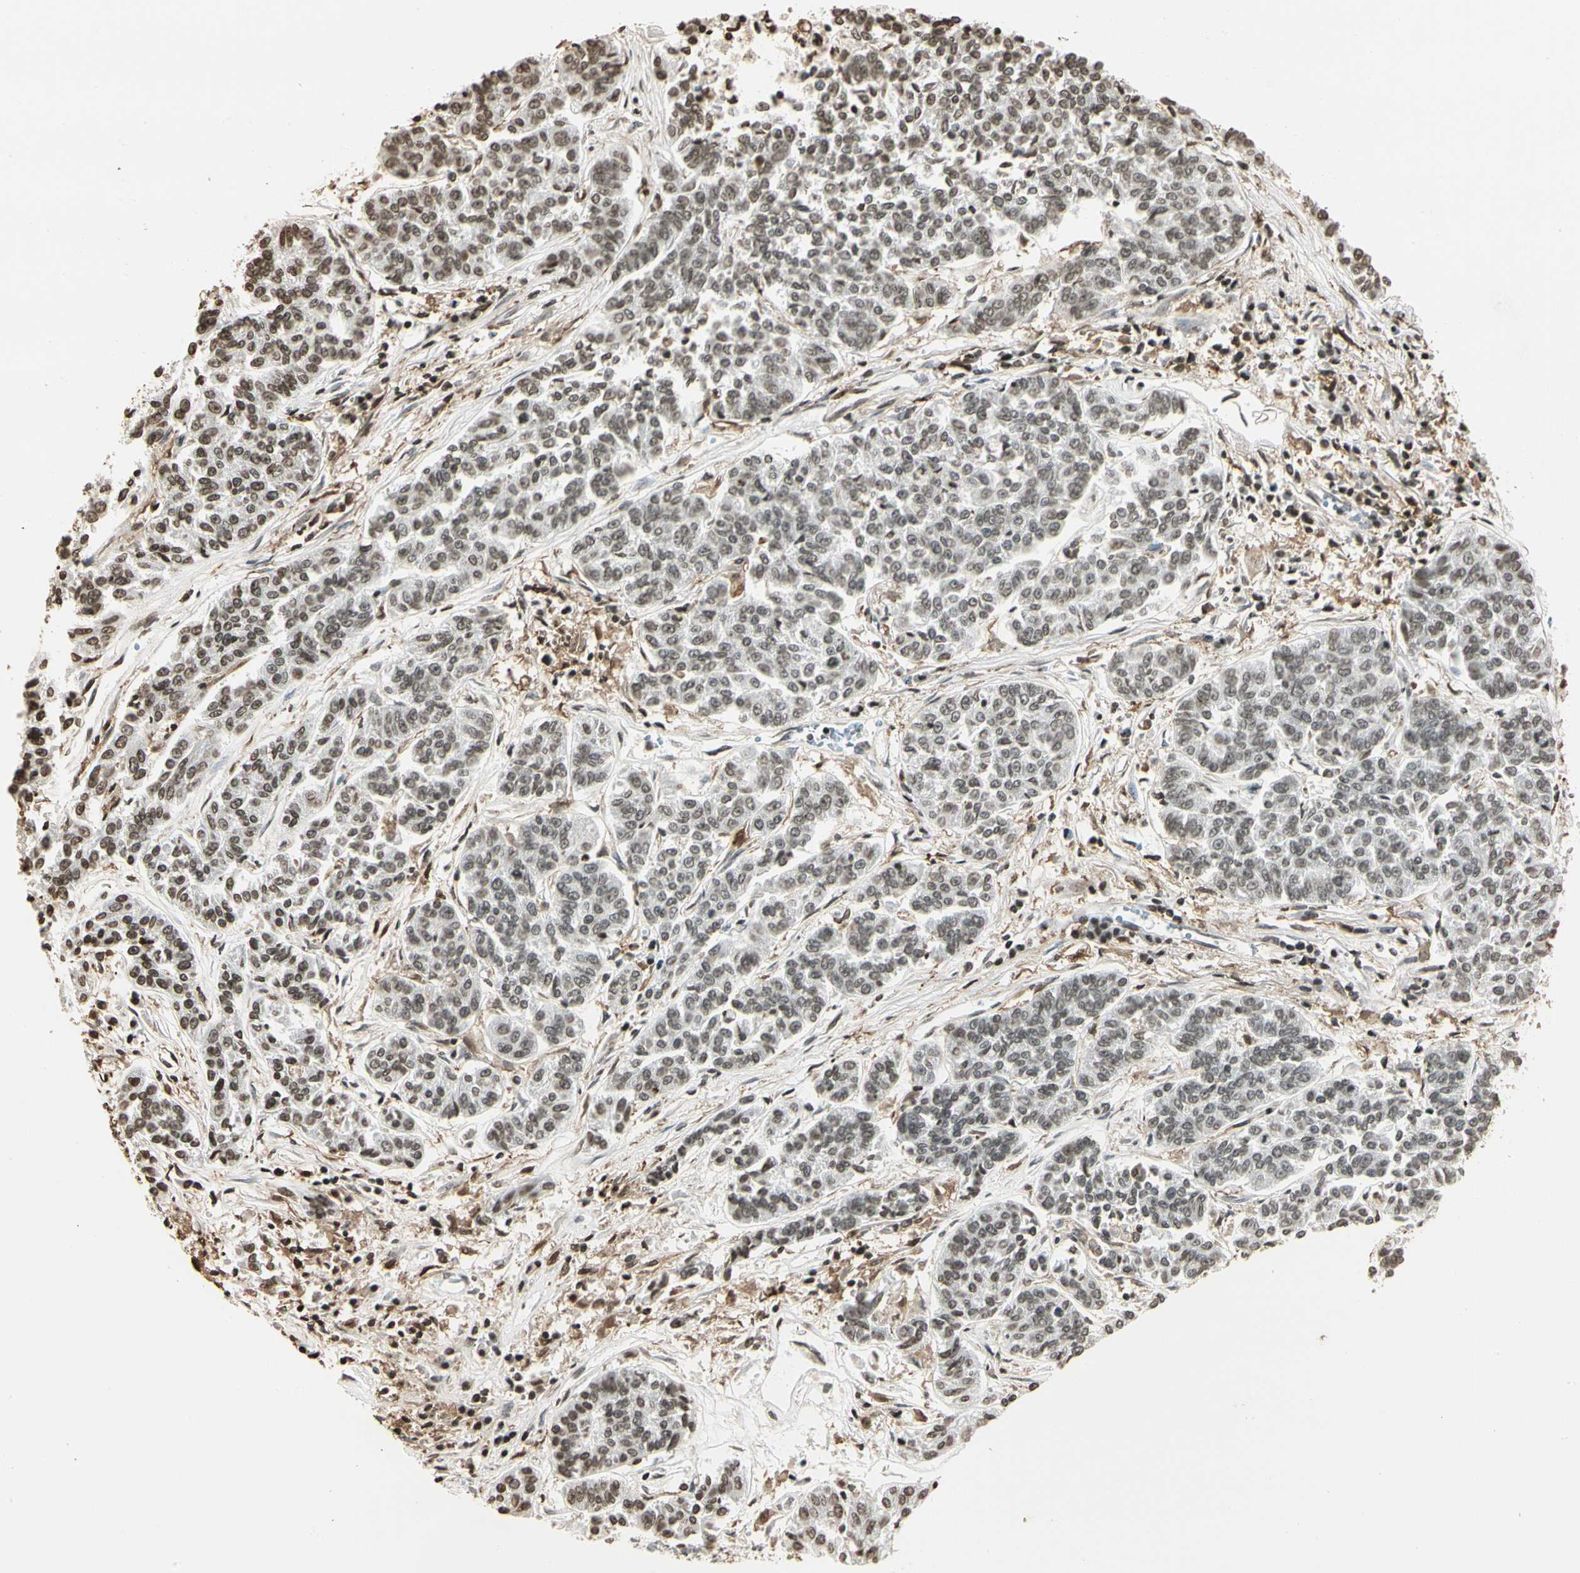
{"staining": {"intensity": "moderate", "quantity": ">75%", "location": "nuclear"}, "tissue": "lung cancer", "cell_type": "Tumor cells", "image_type": "cancer", "snomed": [{"axis": "morphology", "description": "Adenocarcinoma, NOS"}, {"axis": "topography", "description": "Lung"}], "caption": "Immunohistochemical staining of lung cancer (adenocarcinoma) displays medium levels of moderate nuclear protein expression in about >75% of tumor cells. The protein of interest is stained brown, and the nuclei are stained in blue (DAB (3,3'-diaminobenzidine) IHC with brightfield microscopy, high magnification).", "gene": "FER", "patient": {"sex": "male", "age": 84}}